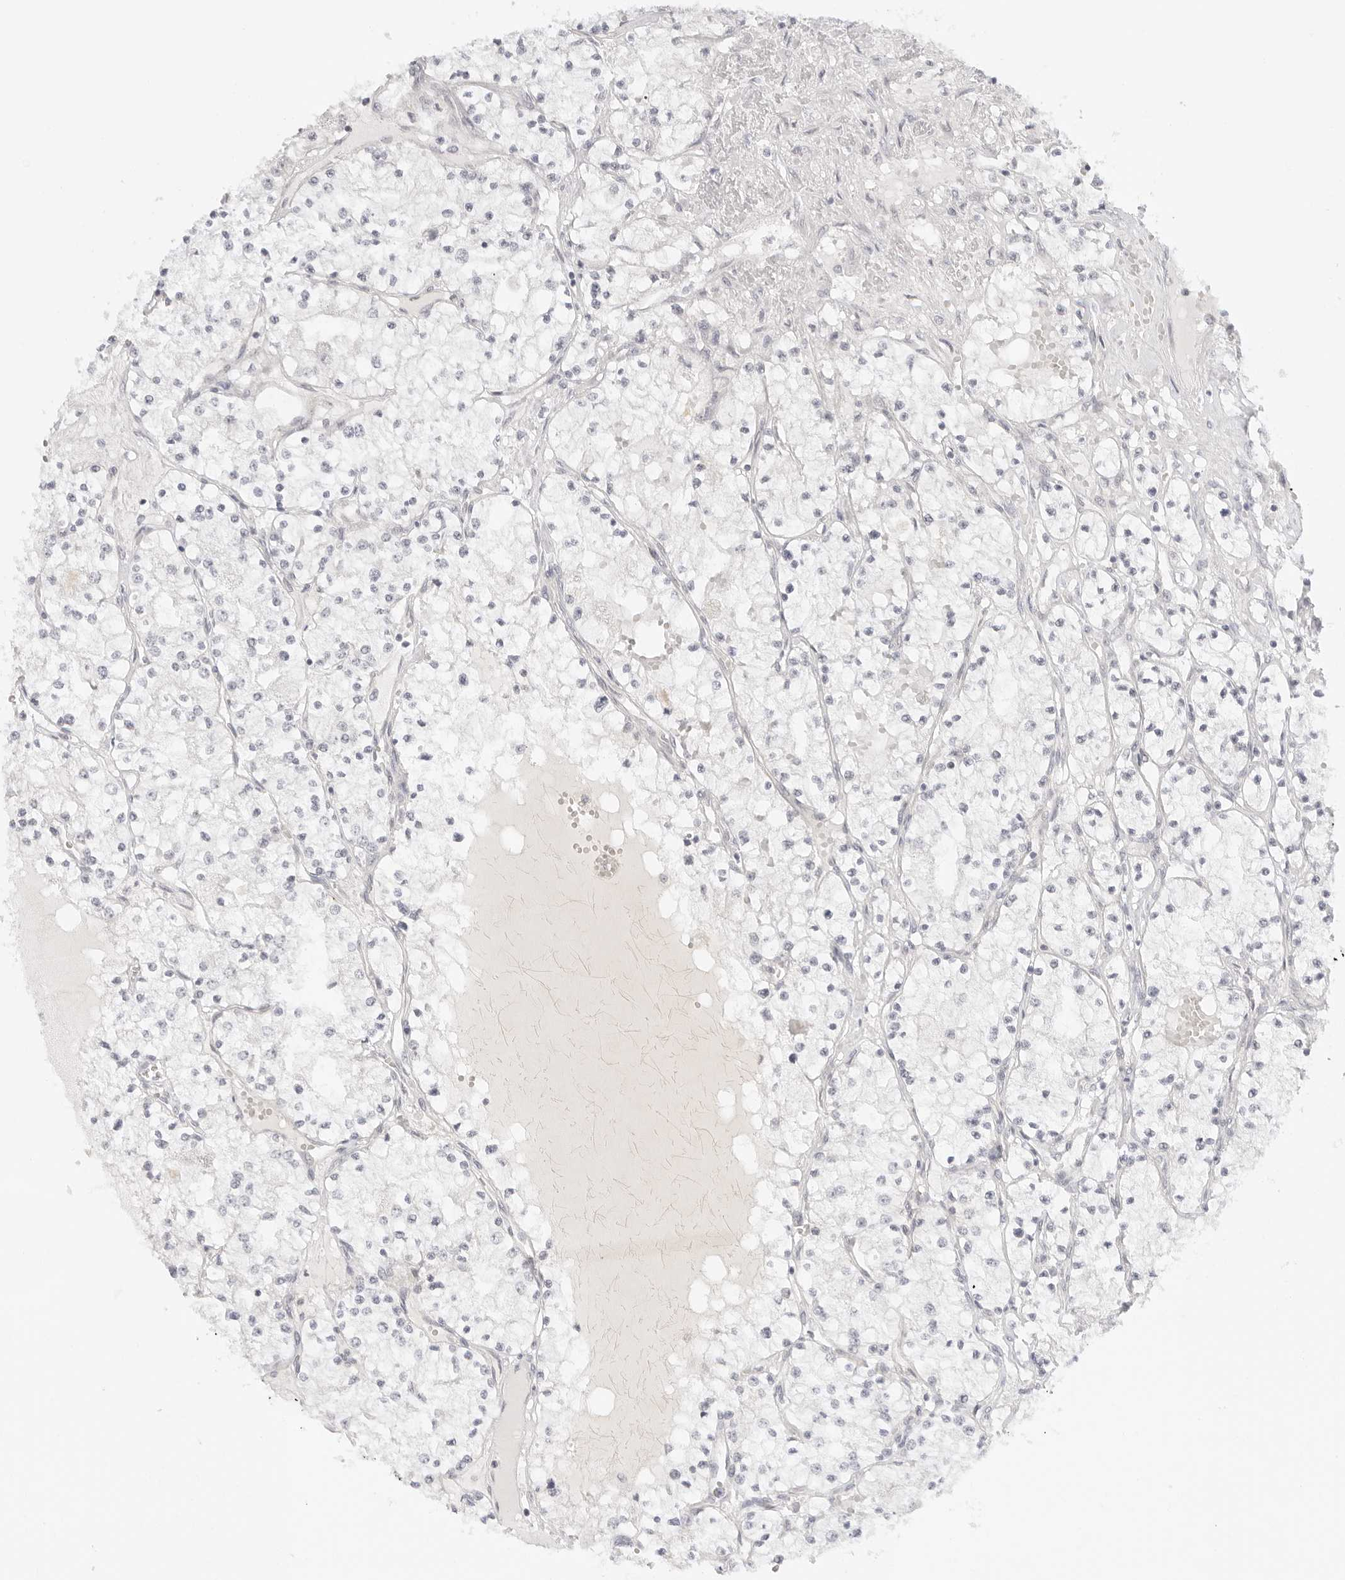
{"staining": {"intensity": "negative", "quantity": "none", "location": "none"}, "tissue": "renal cancer", "cell_type": "Tumor cells", "image_type": "cancer", "snomed": [{"axis": "morphology", "description": "Normal tissue, NOS"}, {"axis": "morphology", "description": "Adenocarcinoma, NOS"}, {"axis": "topography", "description": "Kidney"}], "caption": "There is no significant staining in tumor cells of adenocarcinoma (renal).", "gene": "MED18", "patient": {"sex": "male", "age": 68}}